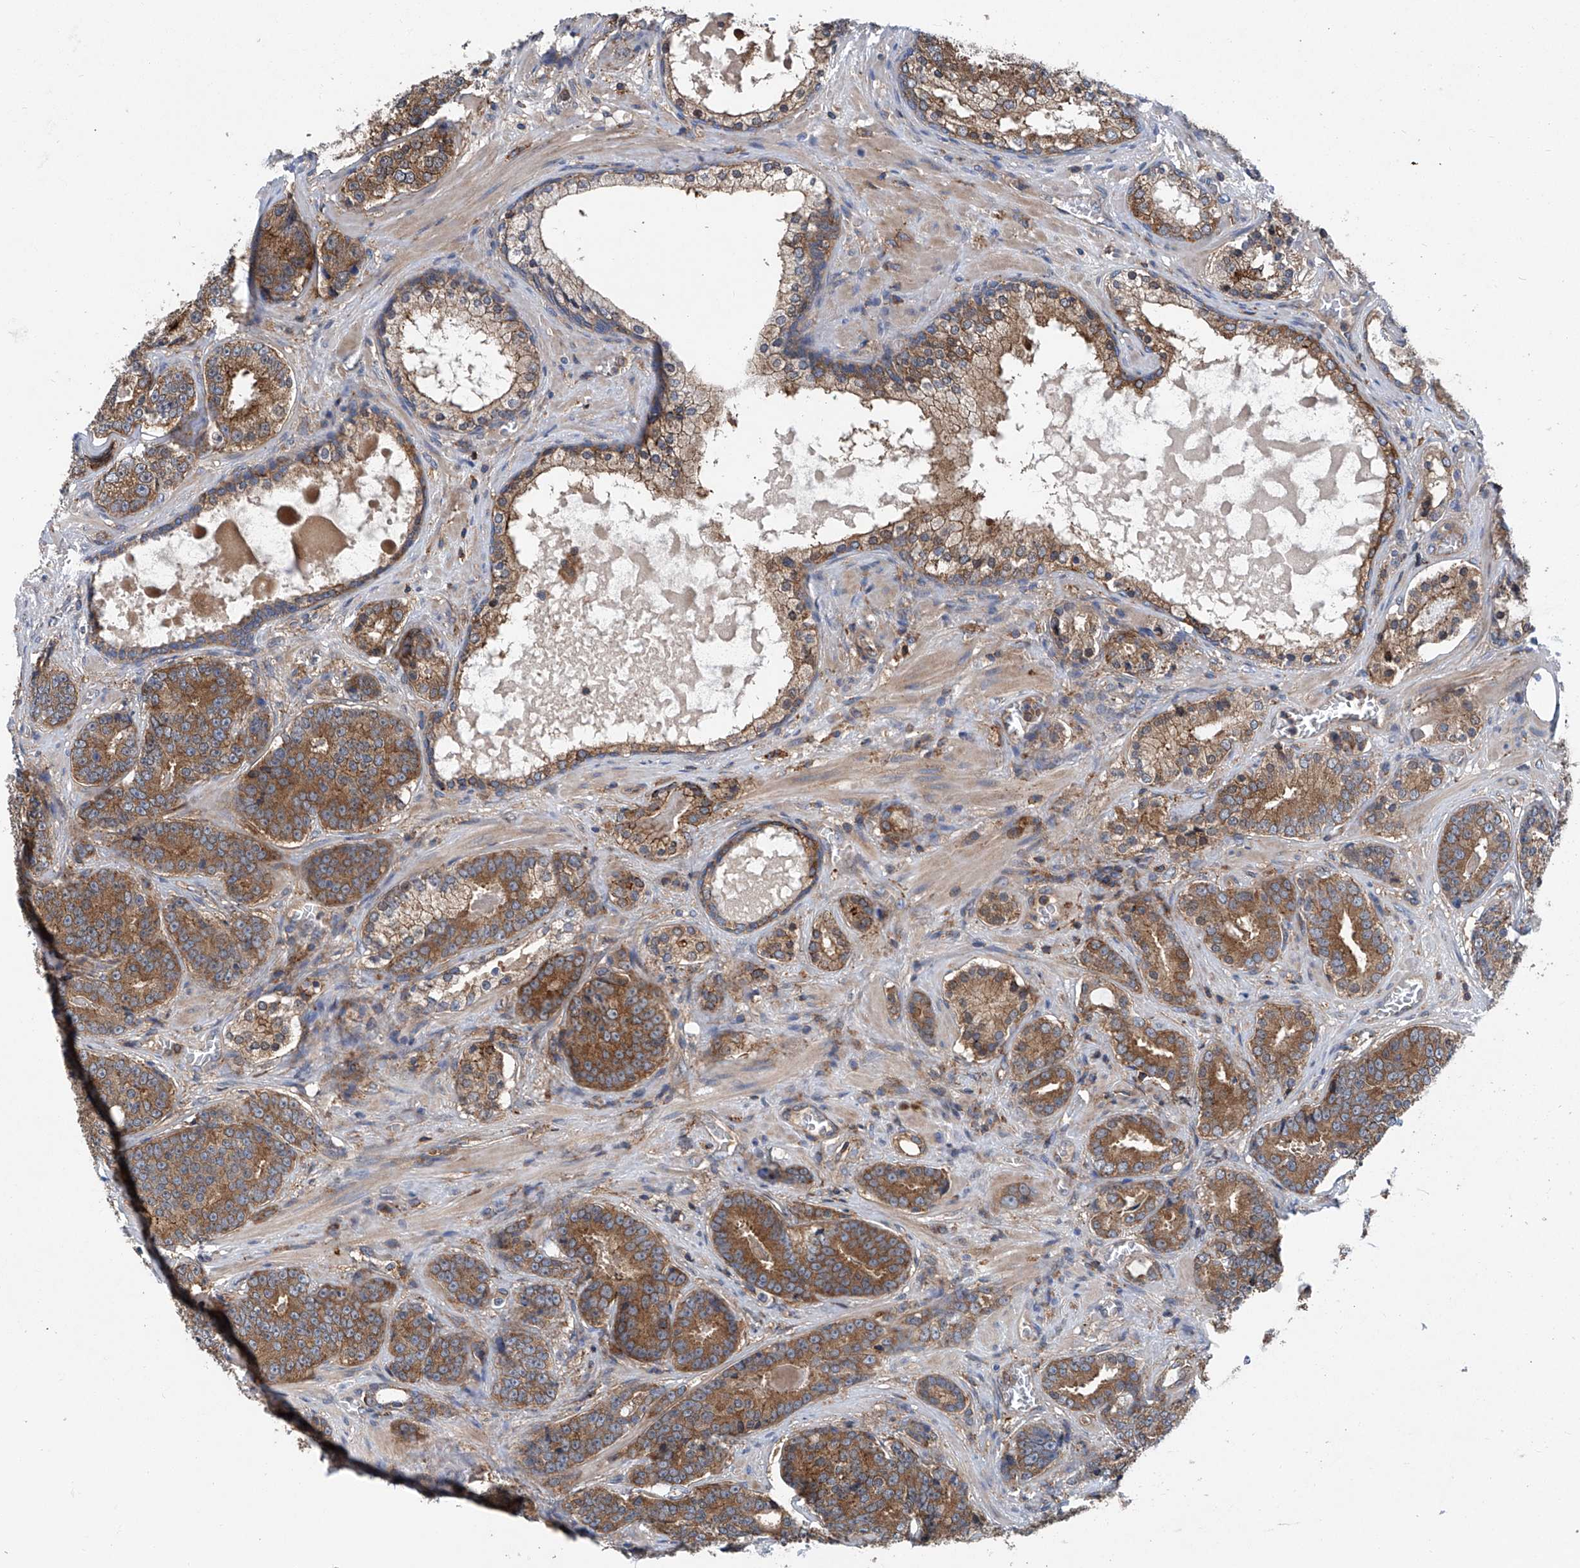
{"staining": {"intensity": "moderate", "quantity": ">75%", "location": "cytoplasmic/membranous"}, "tissue": "prostate cancer", "cell_type": "Tumor cells", "image_type": "cancer", "snomed": [{"axis": "morphology", "description": "Adenocarcinoma, High grade"}, {"axis": "topography", "description": "Prostate"}], "caption": "Protein staining by immunohistochemistry (IHC) displays moderate cytoplasmic/membranous positivity in approximately >75% of tumor cells in prostate cancer. (IHC, brightfield microscopy, high magnification).", "gene": "SMAP1", "patient": {"sex": "male", "age": 60}}